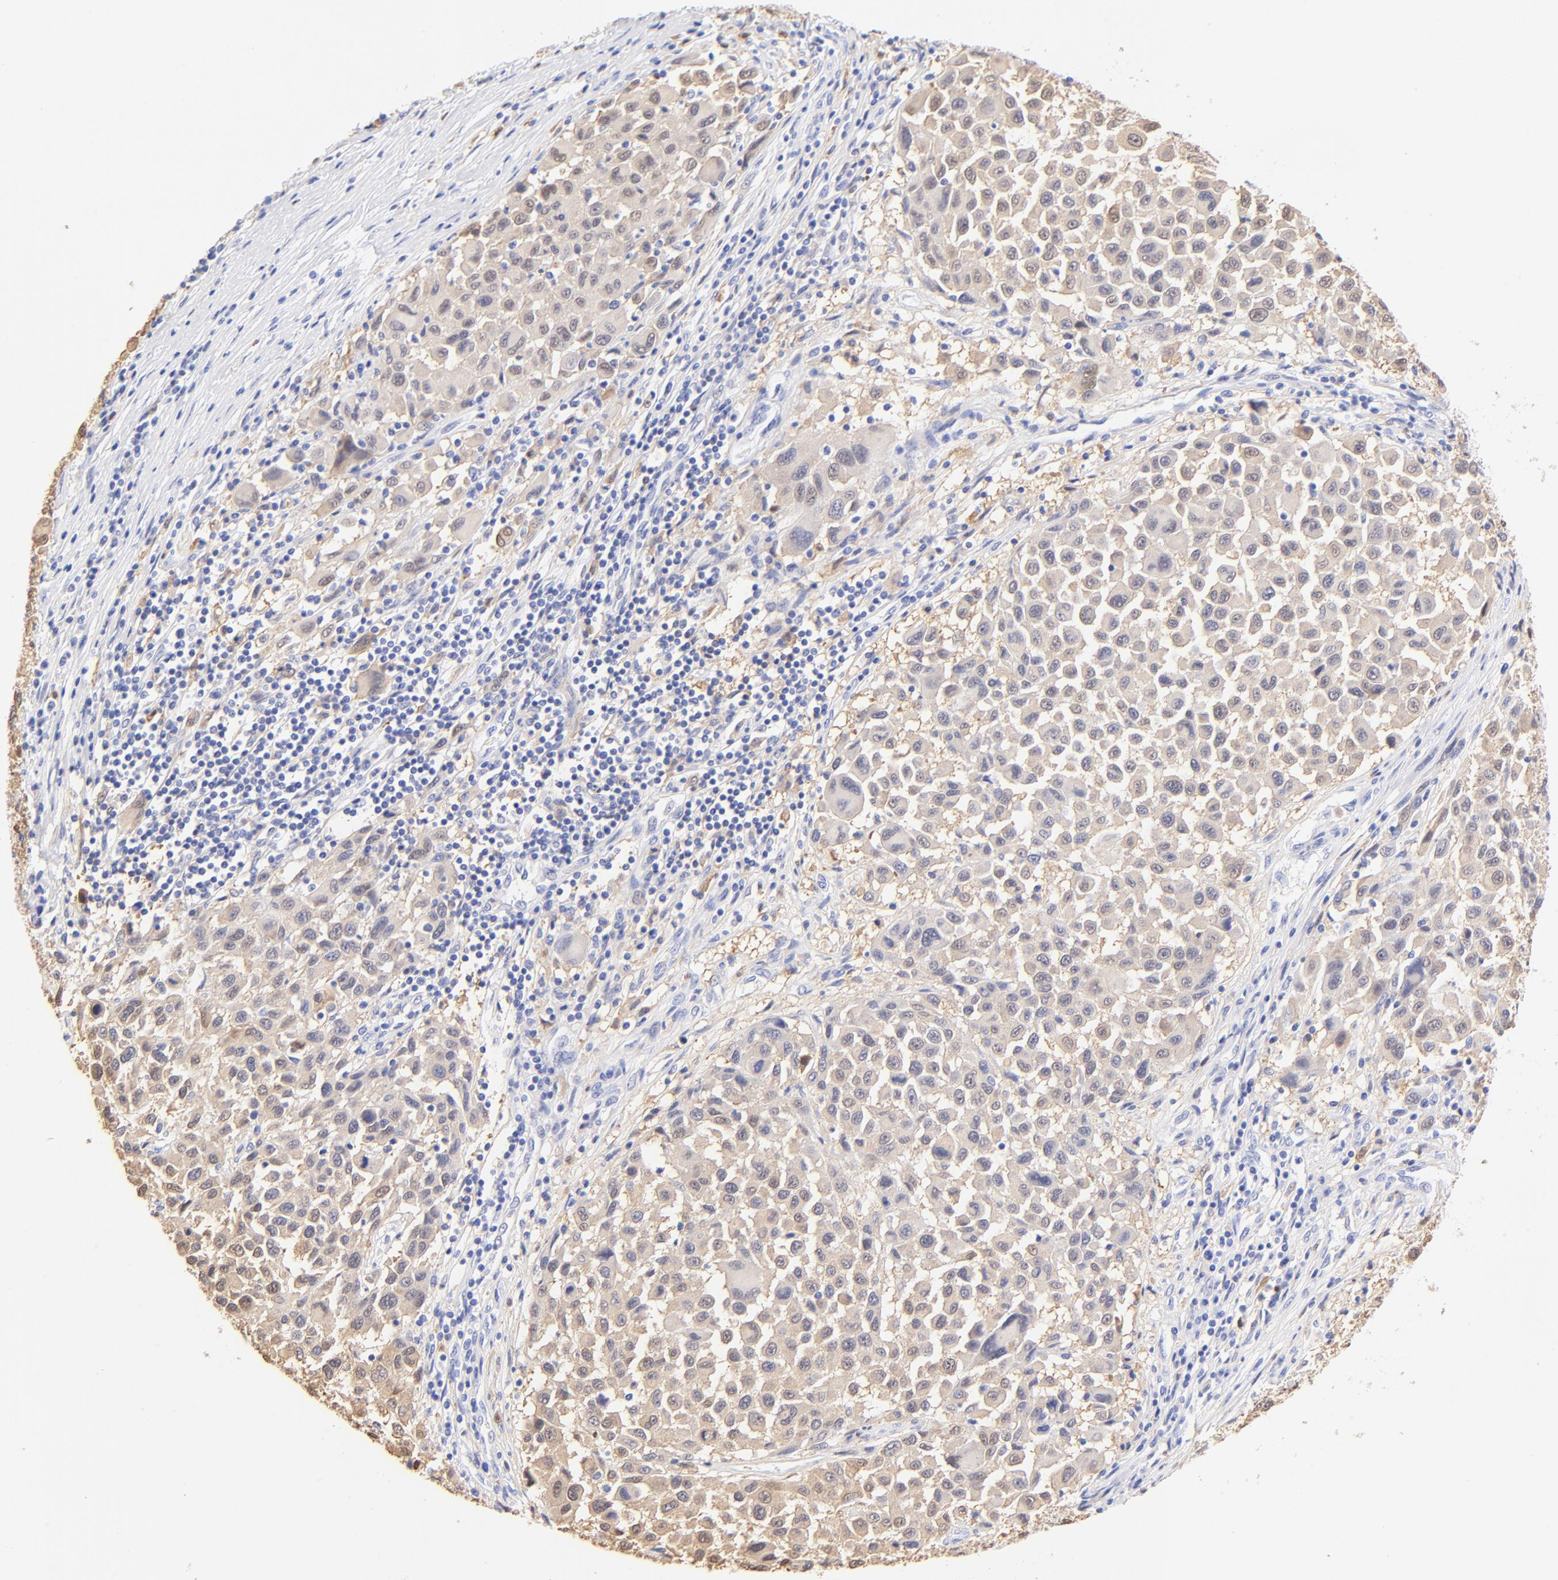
{"staining": {"intensity": "weak", "quantity": ">75%", "location": "cytoplasmic/membranous"}, "tissue": "melanoma", "cell_type": "Tumor cells", "image_type": "cancer", "snomed": [{"axis": "morphology", "description": "Malignant melanoma, Metastatic site"}, {"axis": "topography", "description": "Lymph node"}], "caption": "A brown stain labels weak cytoplasmic/membranous positivity of a protein in human melanoma tumor cells.", "gene": "ALDH1A1", "patient": {"sex": "male", "age": 61}}